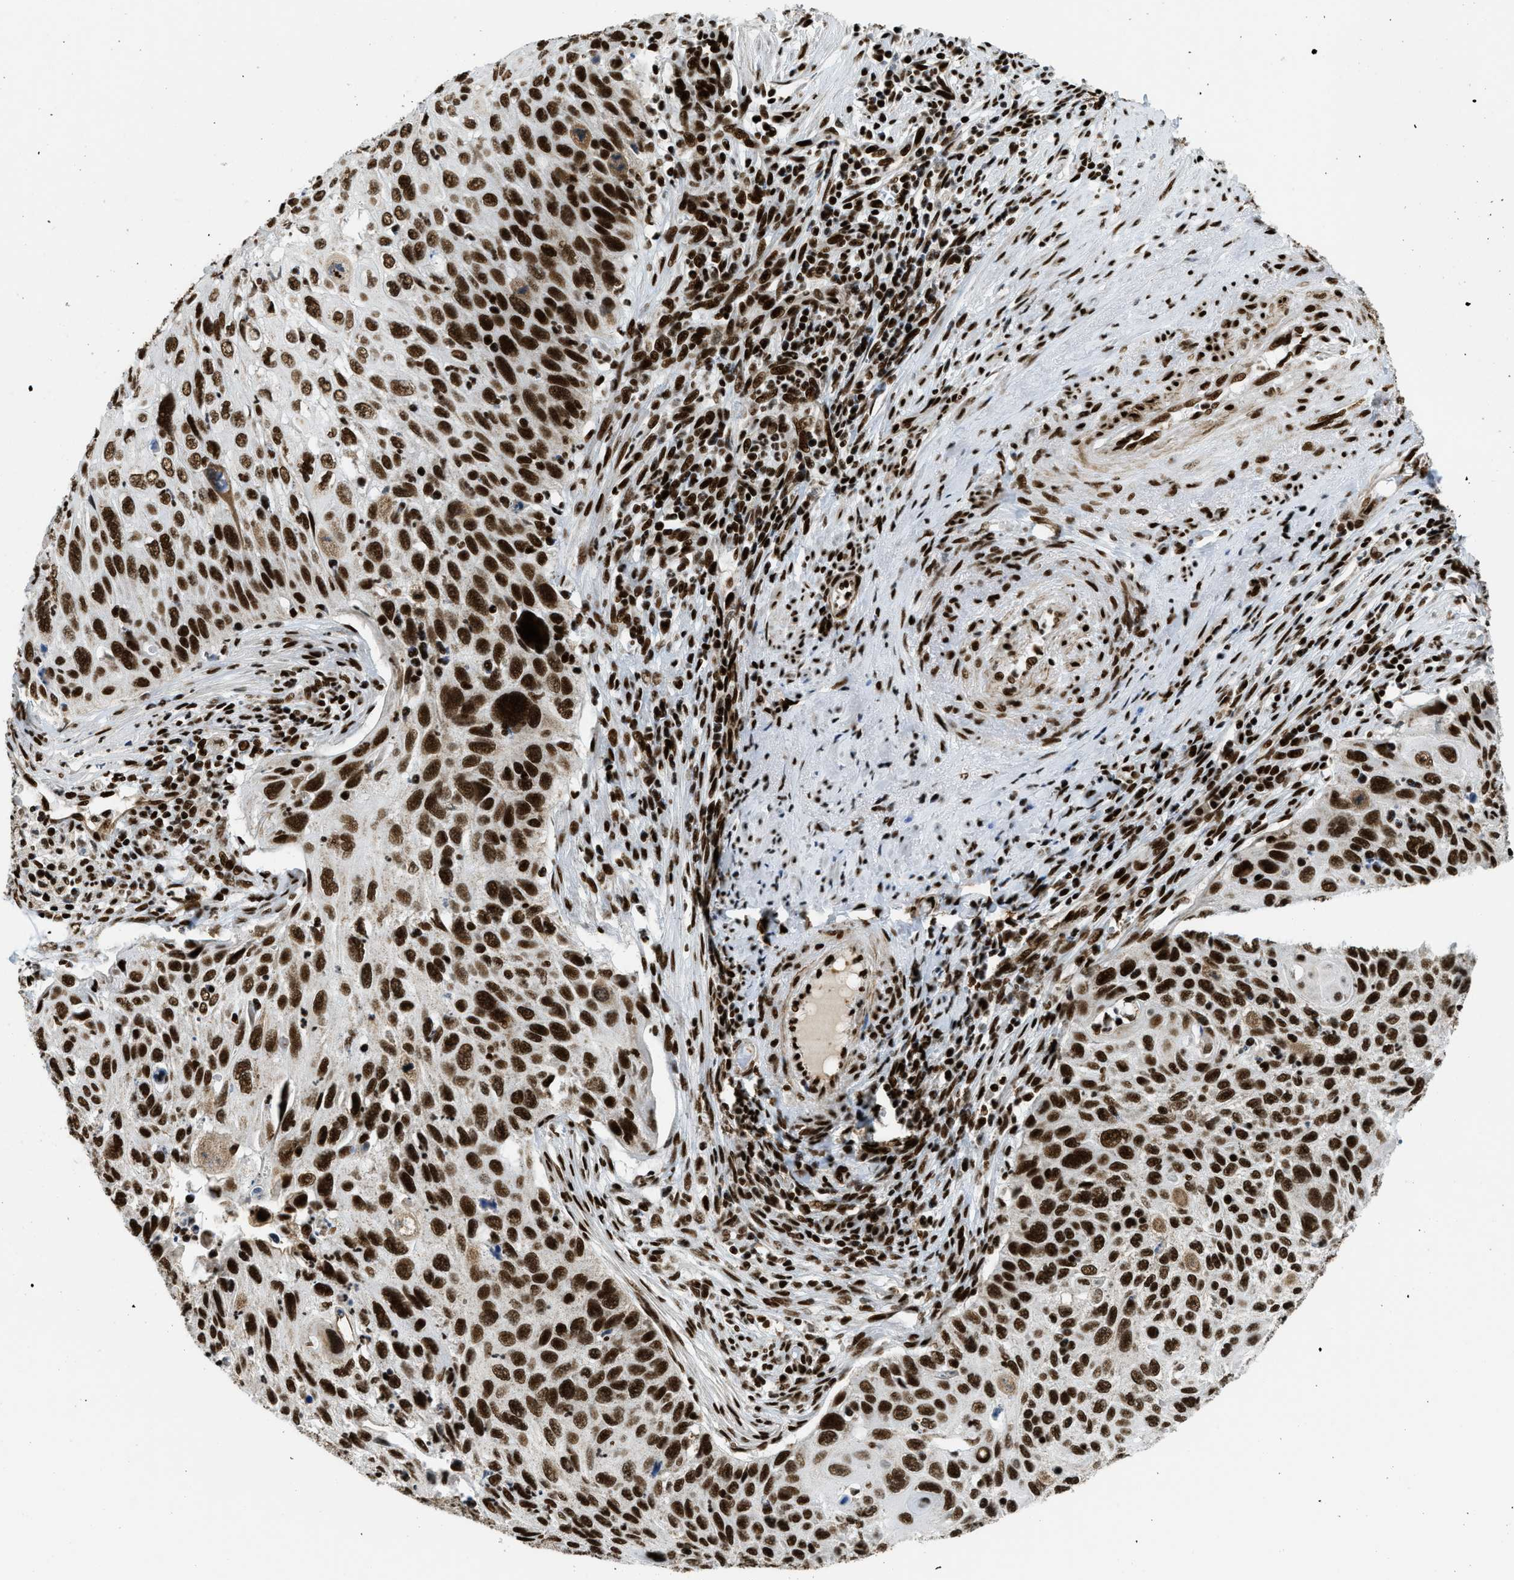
{"staining": {"intensity": "strong", "quantity": ">75%", "location": "nuclear"}, "tissue": "cervical cancer", "cell_type": "Tumor cells", "image_type": "cancer", "snomed": [{"axis": "morphology", "description": "Squamous cell carcinoma, NOS"}, {"axis": "topography", "description": "Cervix"}], "caption": "A micrograph showing strong nuclear expression in approximately >75% of tumor cells in cervical cancer, as visualized by brown immunohistochemical staining.", "gene": "GABPB1", "patient": {"sex": "female", "age": 70}}